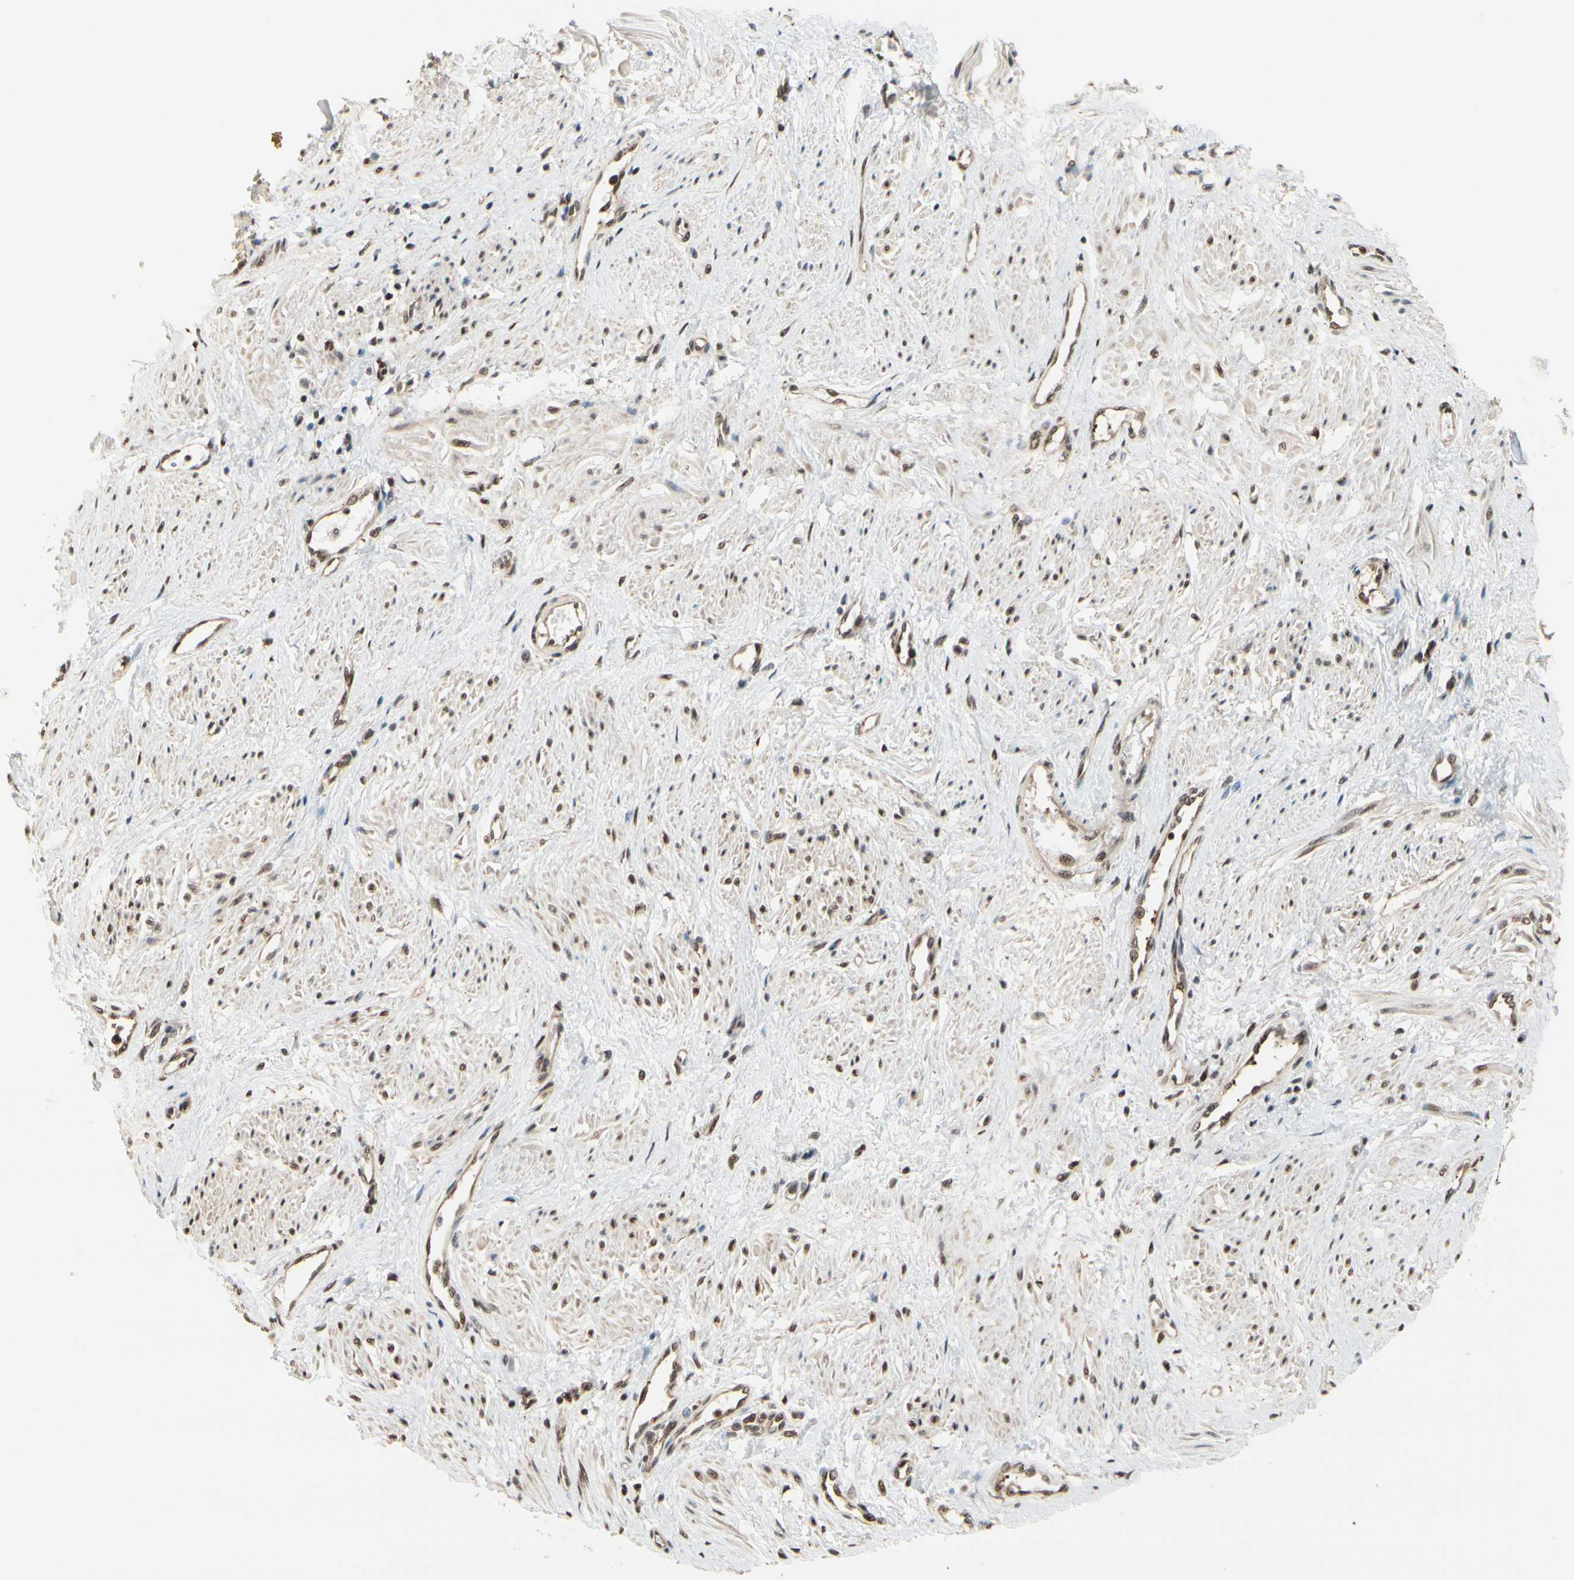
{"staining": {"intensity": "moderate", "quantity": ">75%", "location": "cytoplasmic/membranous,nuclear"}, "tissue": "smooth muscle", "cell_type": "Smooth muscle cells", "image_type": "normal", "snomed": [{"axis": "morphology", "description": "Normal tissue, NOS"}, {"axis": "topography", "description": "Smooth muscle"}, {"axis": "topography", "description": "Uterus"}], "caption": "Immunohistochemistry (IHC) of unremarkable smooth muscle reveals medium levels of moderate cytoplasmic/membranous,nuclear positivity in approximately >75% of smooth muscle cells.", "gene": "HSF1", "patient": {"sex": "female", "age": 39}}